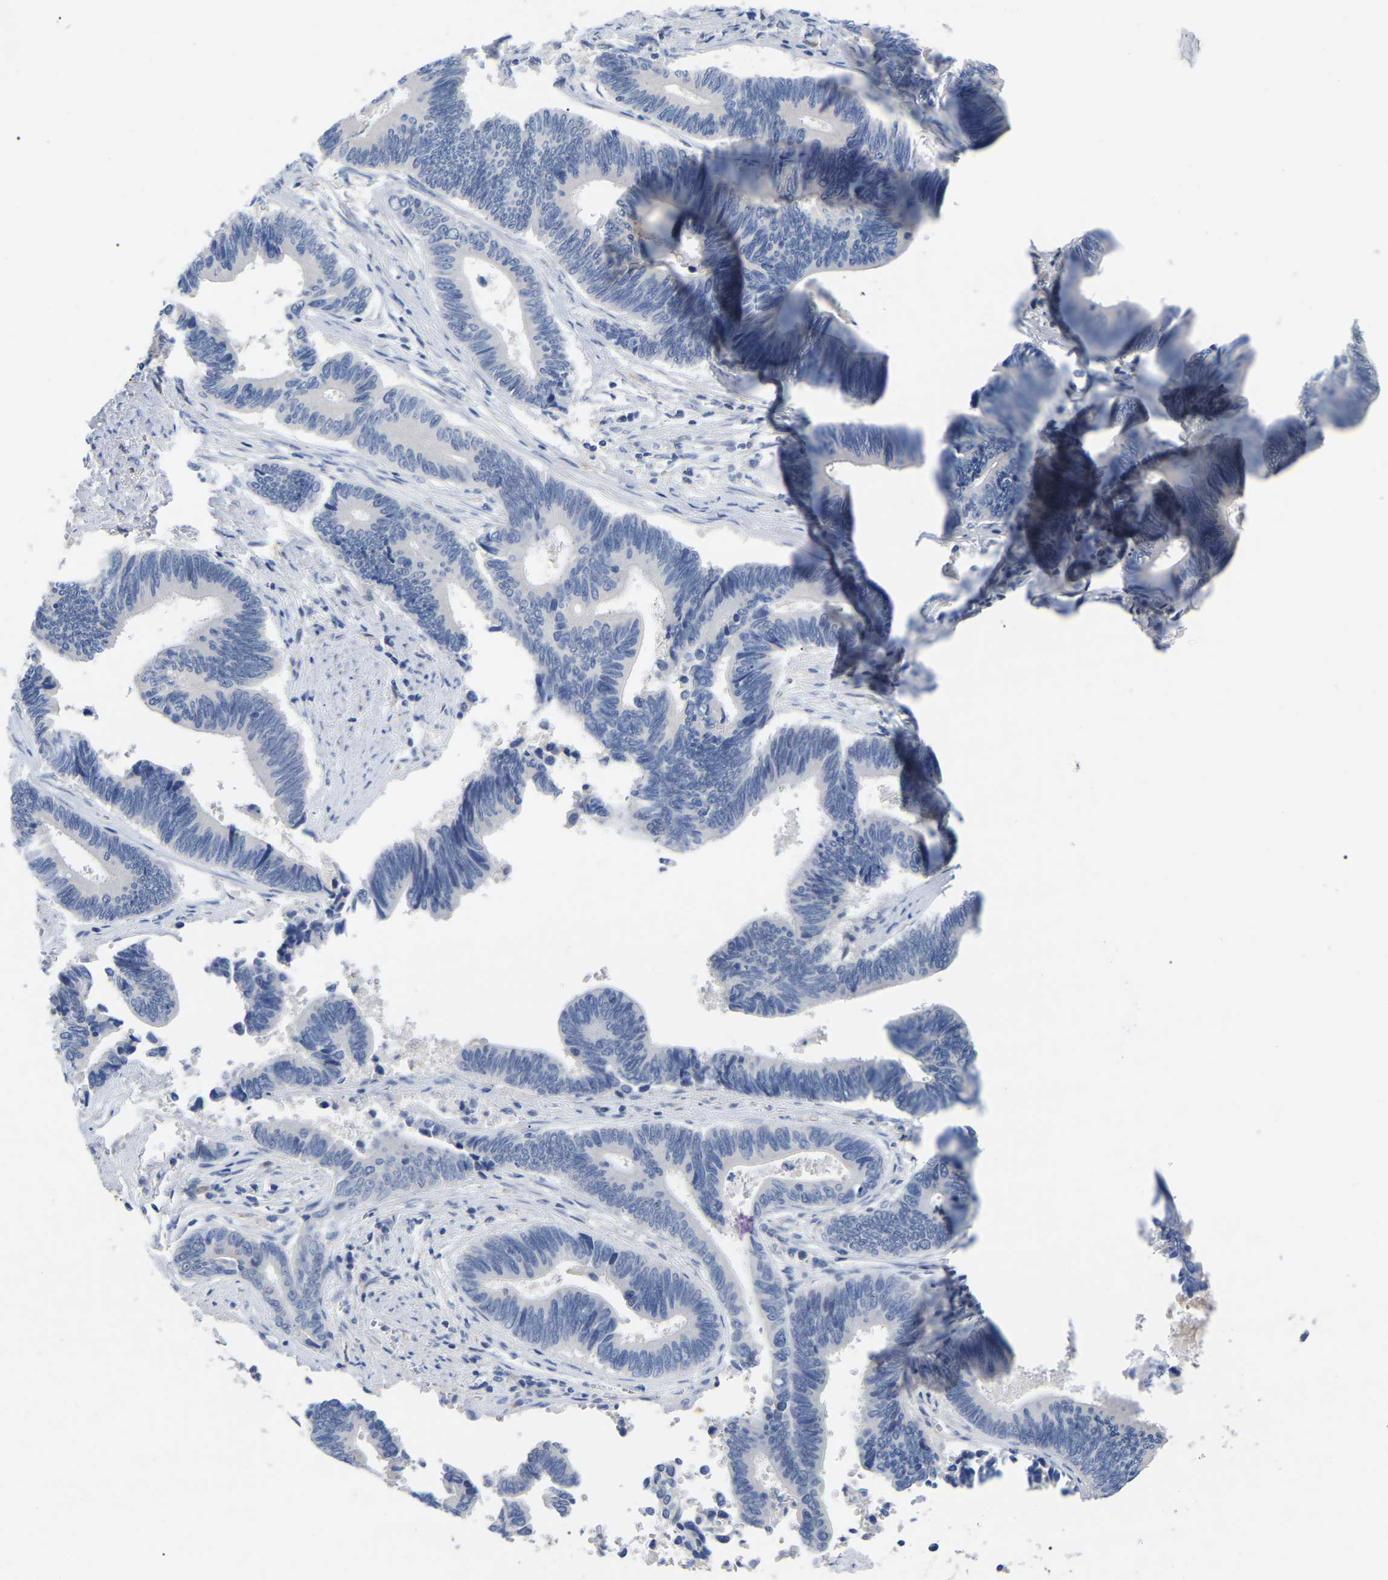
{"staining": {"intensity": "negative", "quantity": "none", "location": "none"}, "tissue": "pancreatic cancer", "cell_type": "Tumor cells", "image_type": "cancer", "snomed": [{"axis": "morphology", "description": "Adenocarcinoma, NOS"}, {"axis": "topography", "description": "Pancreas"}], "caption": "Immunohistochemistry micrograph of neoplastic tissue: pancreatic adenocarcinoma stained with DAB demonstrates no significant protein positivity in tumor cells.", "gene": "SMPD2", "patient": {"sex": "female", "age": 70}}